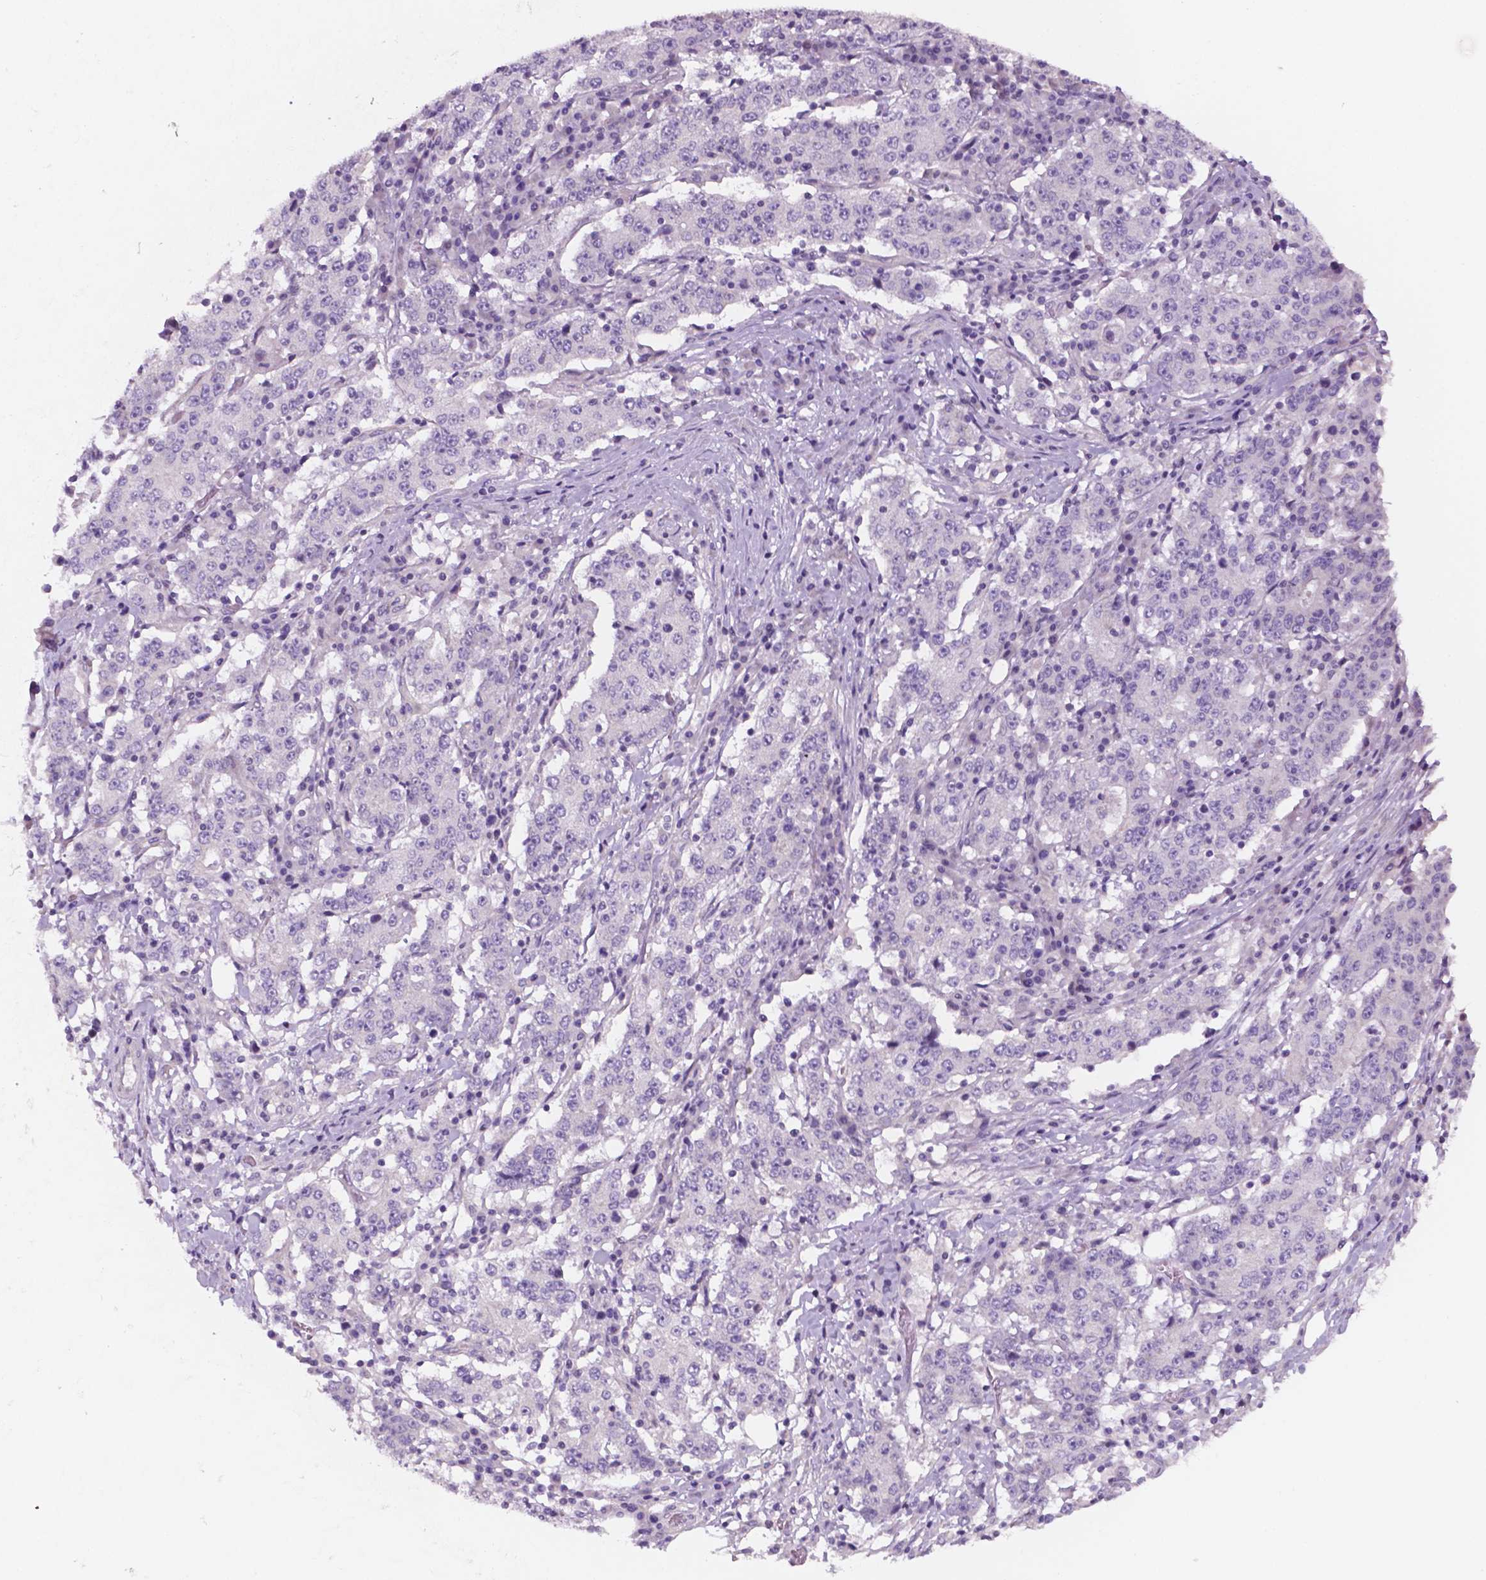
{"staining": {"intensity": "negative", "quantity": "none", "location": "none"}, "tissue": "stomach cancer", "cell_type": "Tumor cells", "image_type": "cancer", "snomed": [{"axis": "morphology", "description": "Adenocarcinoma, NOS"}, {"axis": "topography", "description": "Stomach"}], "caption": "This is an immunohistochemistry (IHC) micrograph of human adenocarcinoma (stomach). There is no positivity in tumor cells.", "gene": "FAM50B", "patient": {"sex": "male", "age": 59}}